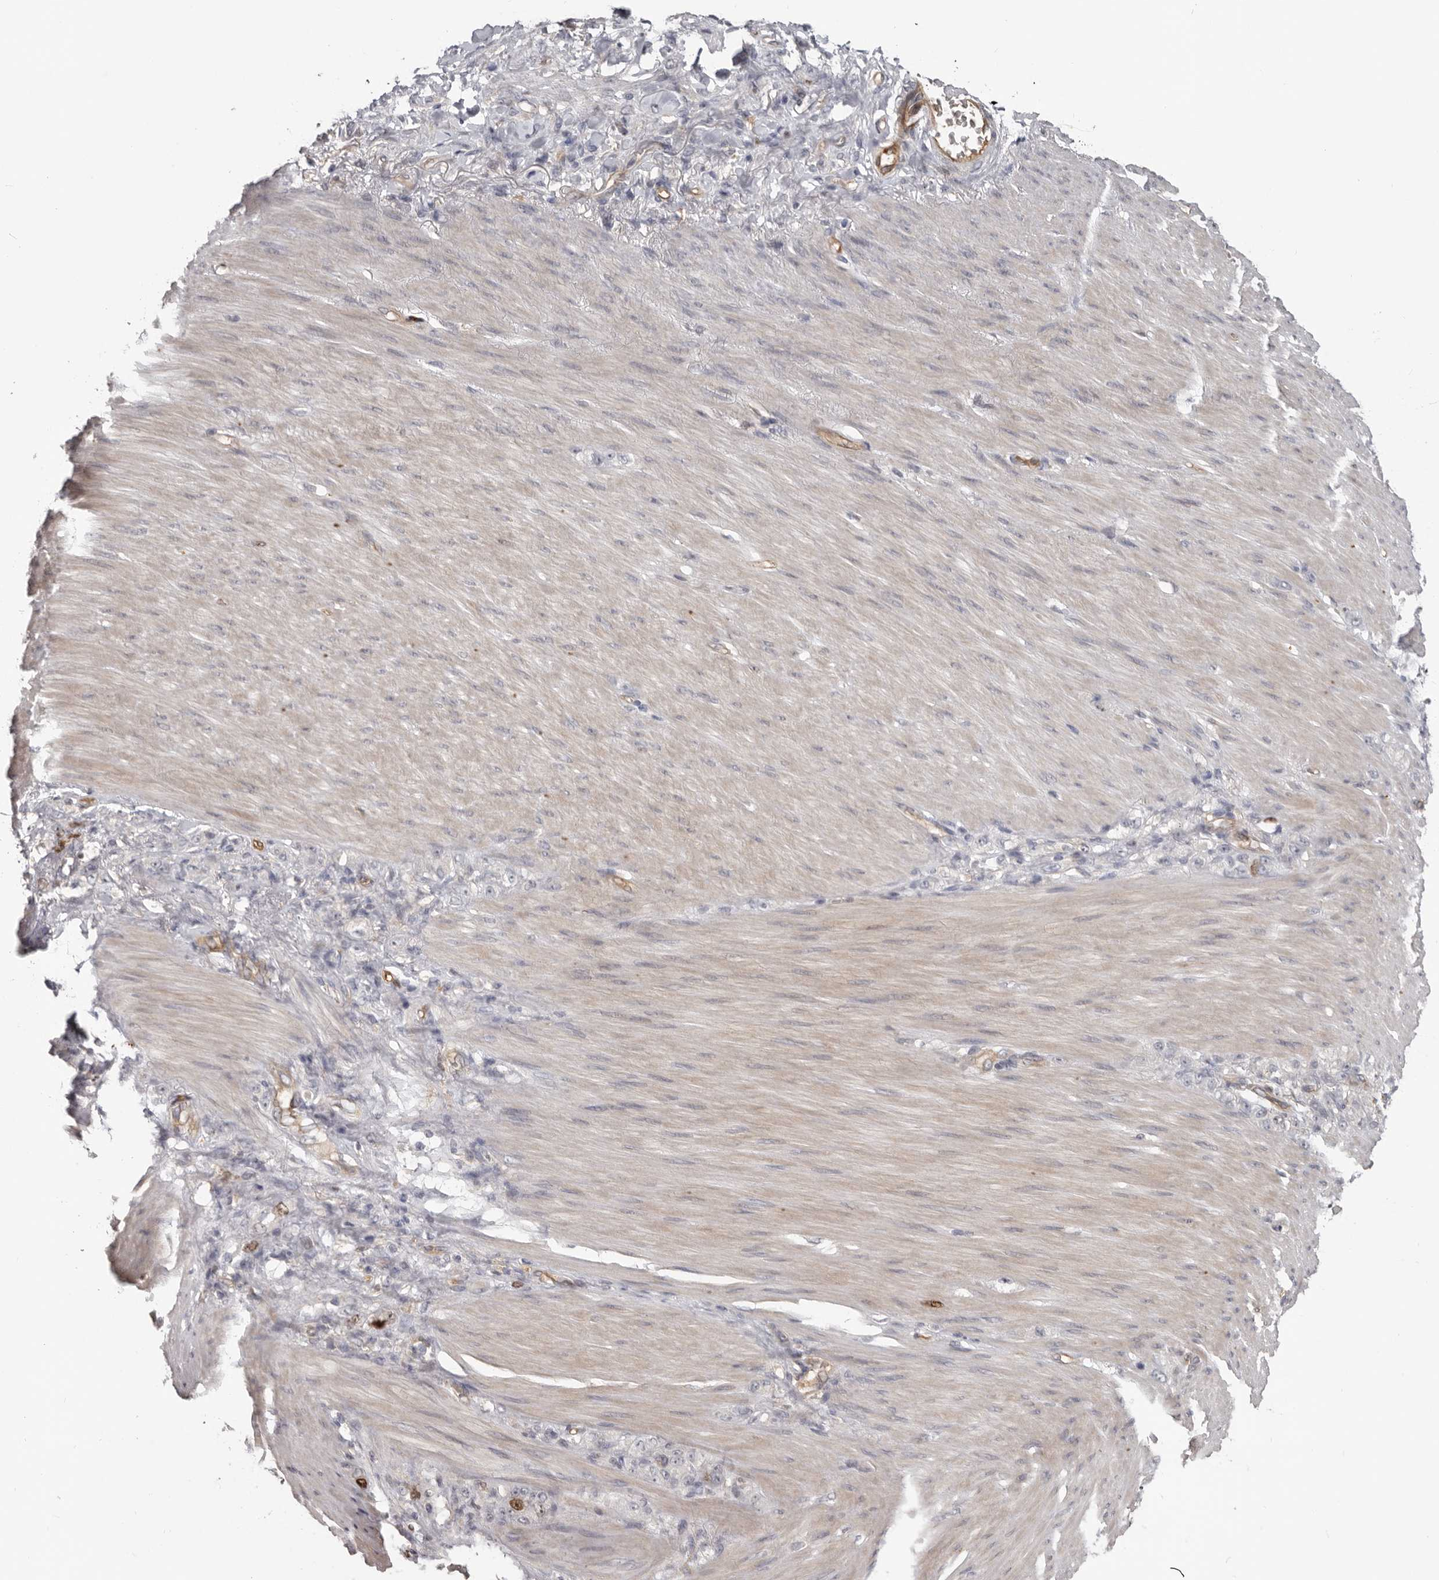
{"staining": {"intensity": "negative", "quantity": "none", "location": "none"}, "tissue": "stomach cancer", "cell_type": "Tumor cells", "image_type": "cancer", "snomed": [{"axis": "morphology", "description": "Normal tissue, NOS"}, {"axis": "morphology", "description": "Adenocarcinoma, NOS"}, {"axis": "topography", "description": "Stomach"}], "caption": "A micrograph of human stomach cancer (adenocarcinoma) is negative for staining in tumor cells.", "gene": "CDCA8", "patient": {"sex": "male", "age": 82}}